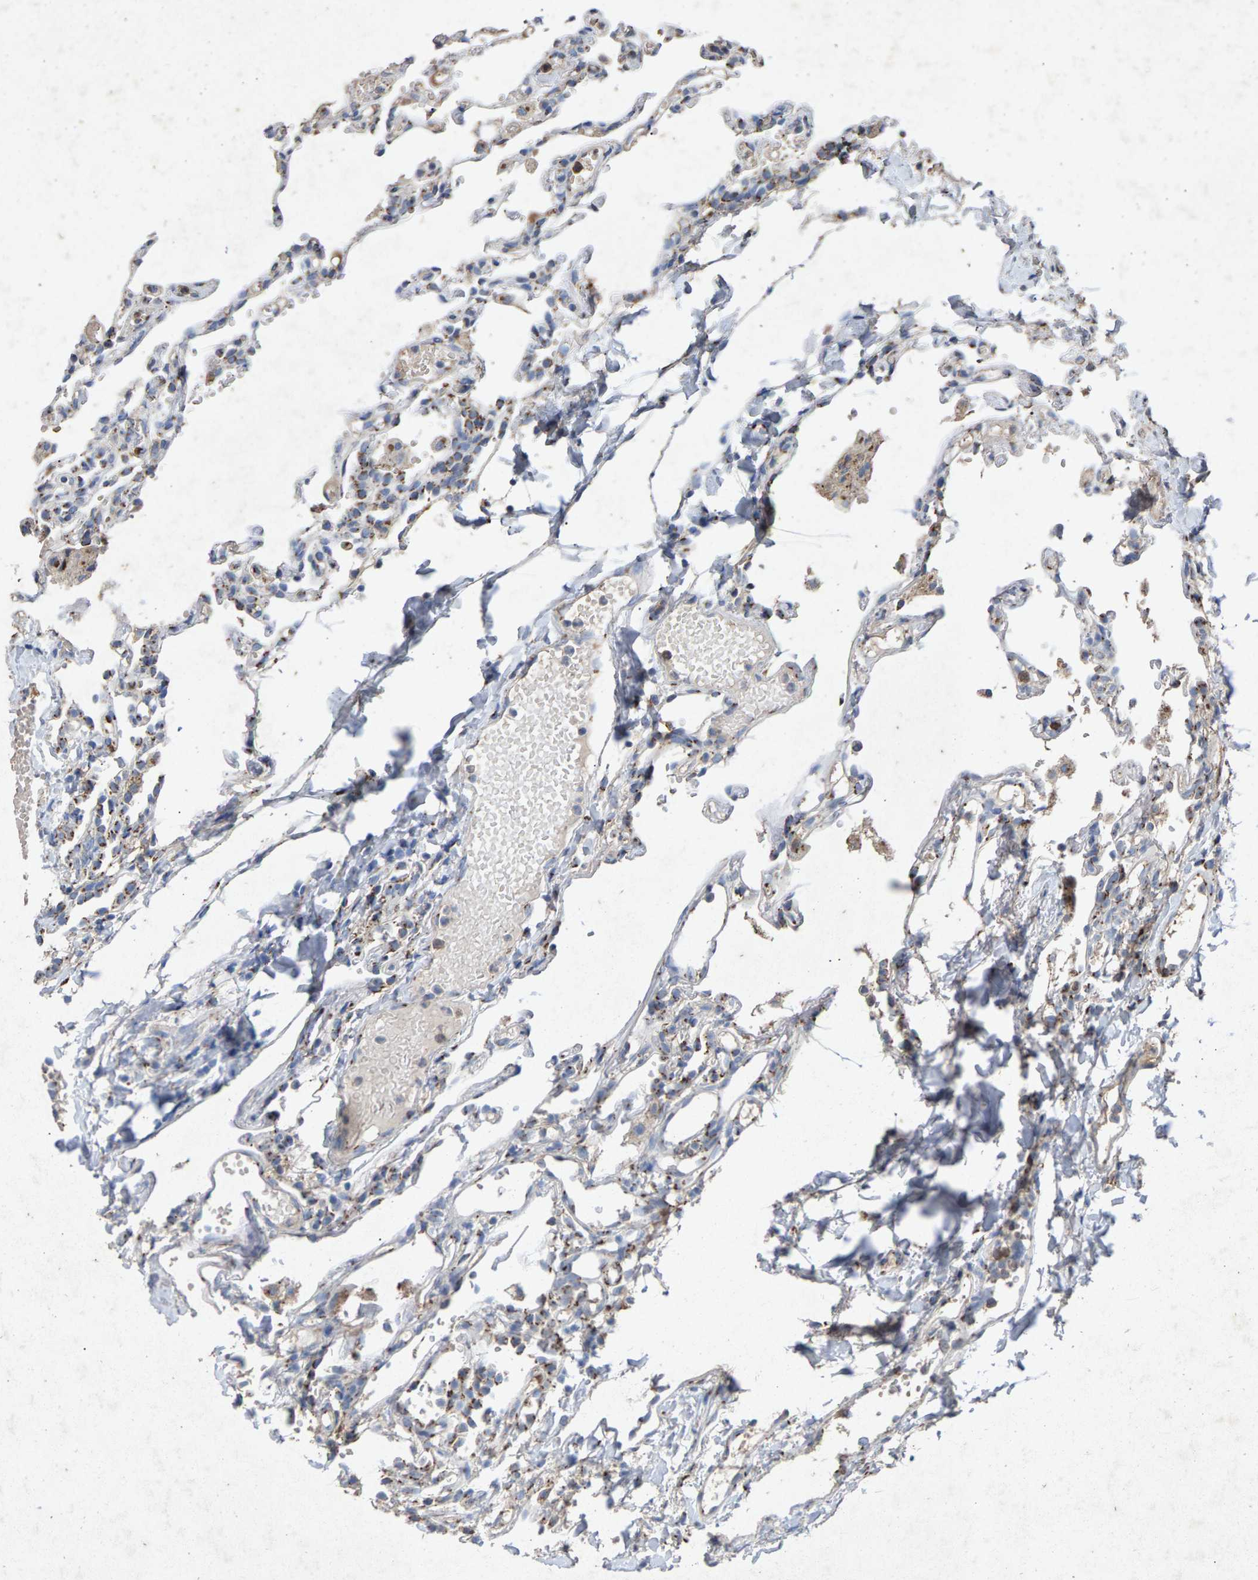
{"staining": {"intensity": "weak", "quantity": "<25%", "location": "cytoplasmic/membranous"}, "tissue": "lung", "cell_type": "Alveolar cells", "image_type": "normal", "snomed": [{"axis": "morphology", "description": "Normal tissue, NOS"}, {"axis": "topography", "description": "Lung"}], "caption": "This is an immunohistochemistry (IHC) image of benign lung. There is no expression in alveolar cells.", "gene": "MAN2A1", "patient": {"sex": "male", "age": 21}}